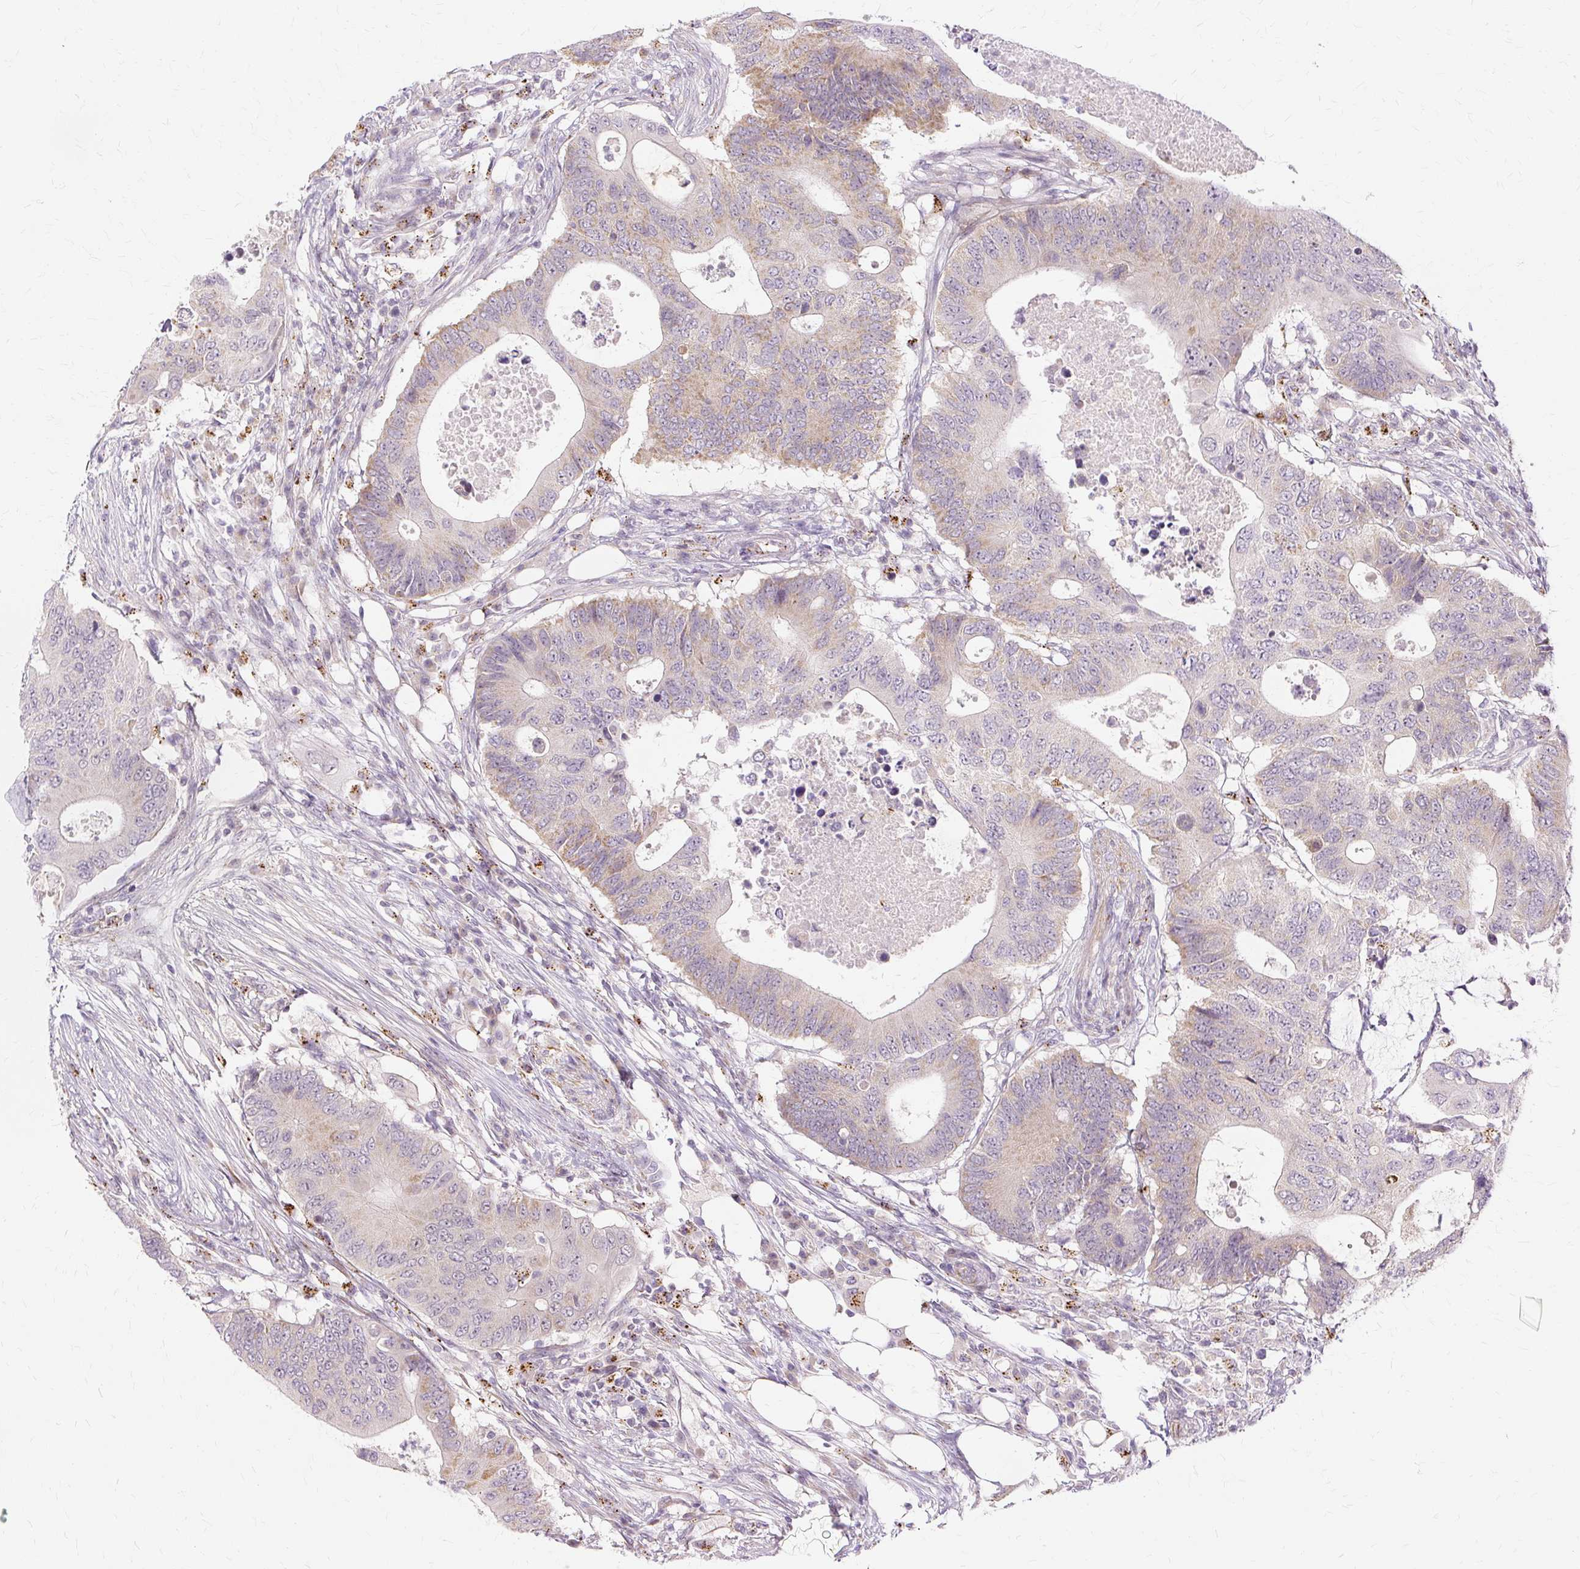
{"staining": {"intensity": "moderate", "quantity": "<25%", "location": "cytoplasmic/membranous"}, "tissue": "colorectal cancer", "cell_type": "Tumor cells", "image_type": "cancer", "snomed": [{"axis": "morphology", "description": "Adenocarcinoma, NOS"}, {"axis": "topography", "description": "Colon"}], "caption": "The image displays staining of colorectal cancer (adenocarcinoma), revealing moderate cytoplasmic/membranous protein positivity (brown color) within tumor cells.", "gene": "MMACHC", "patient": {"sex": "male", "age": 71}}